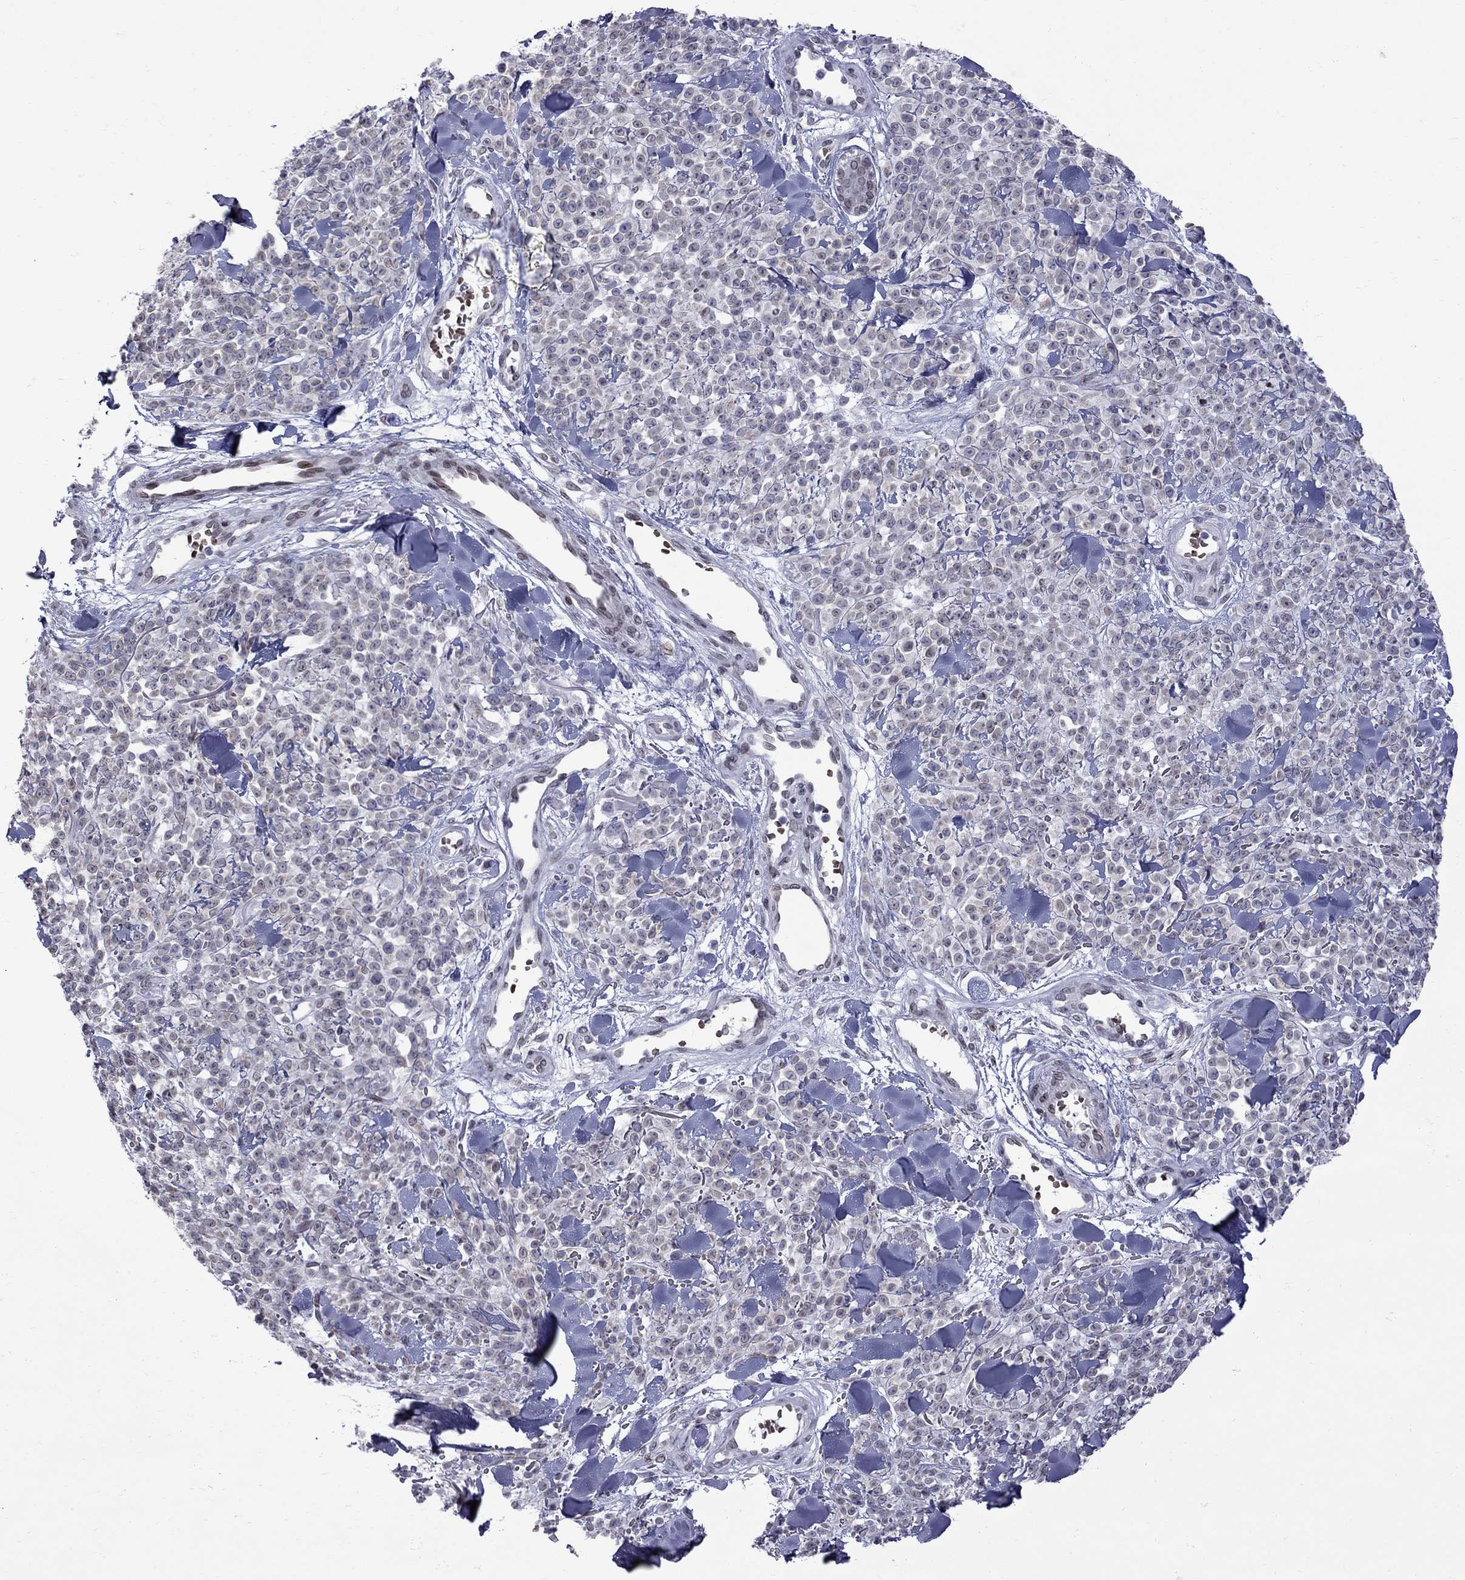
{"staining": {"intensity": "negative", "quantity": "none", "location": "none"}, "tissue": "melanoma", "cell_type": "Tumor cells", "image_type": "cancer", "snomed": [{"axis": "morphology", "description": "Malignant melanoma, NOS"}, {"axis": "topography", "description": "Skin"}, {"axis": "topography", "description": "Skin of trunk"}], "caption": "Protein analysis of melanoma demonstrates no significant staining in tumor cells.", "gene": "CLTCL1", "patient": {"sex": "male", "age": 74}}